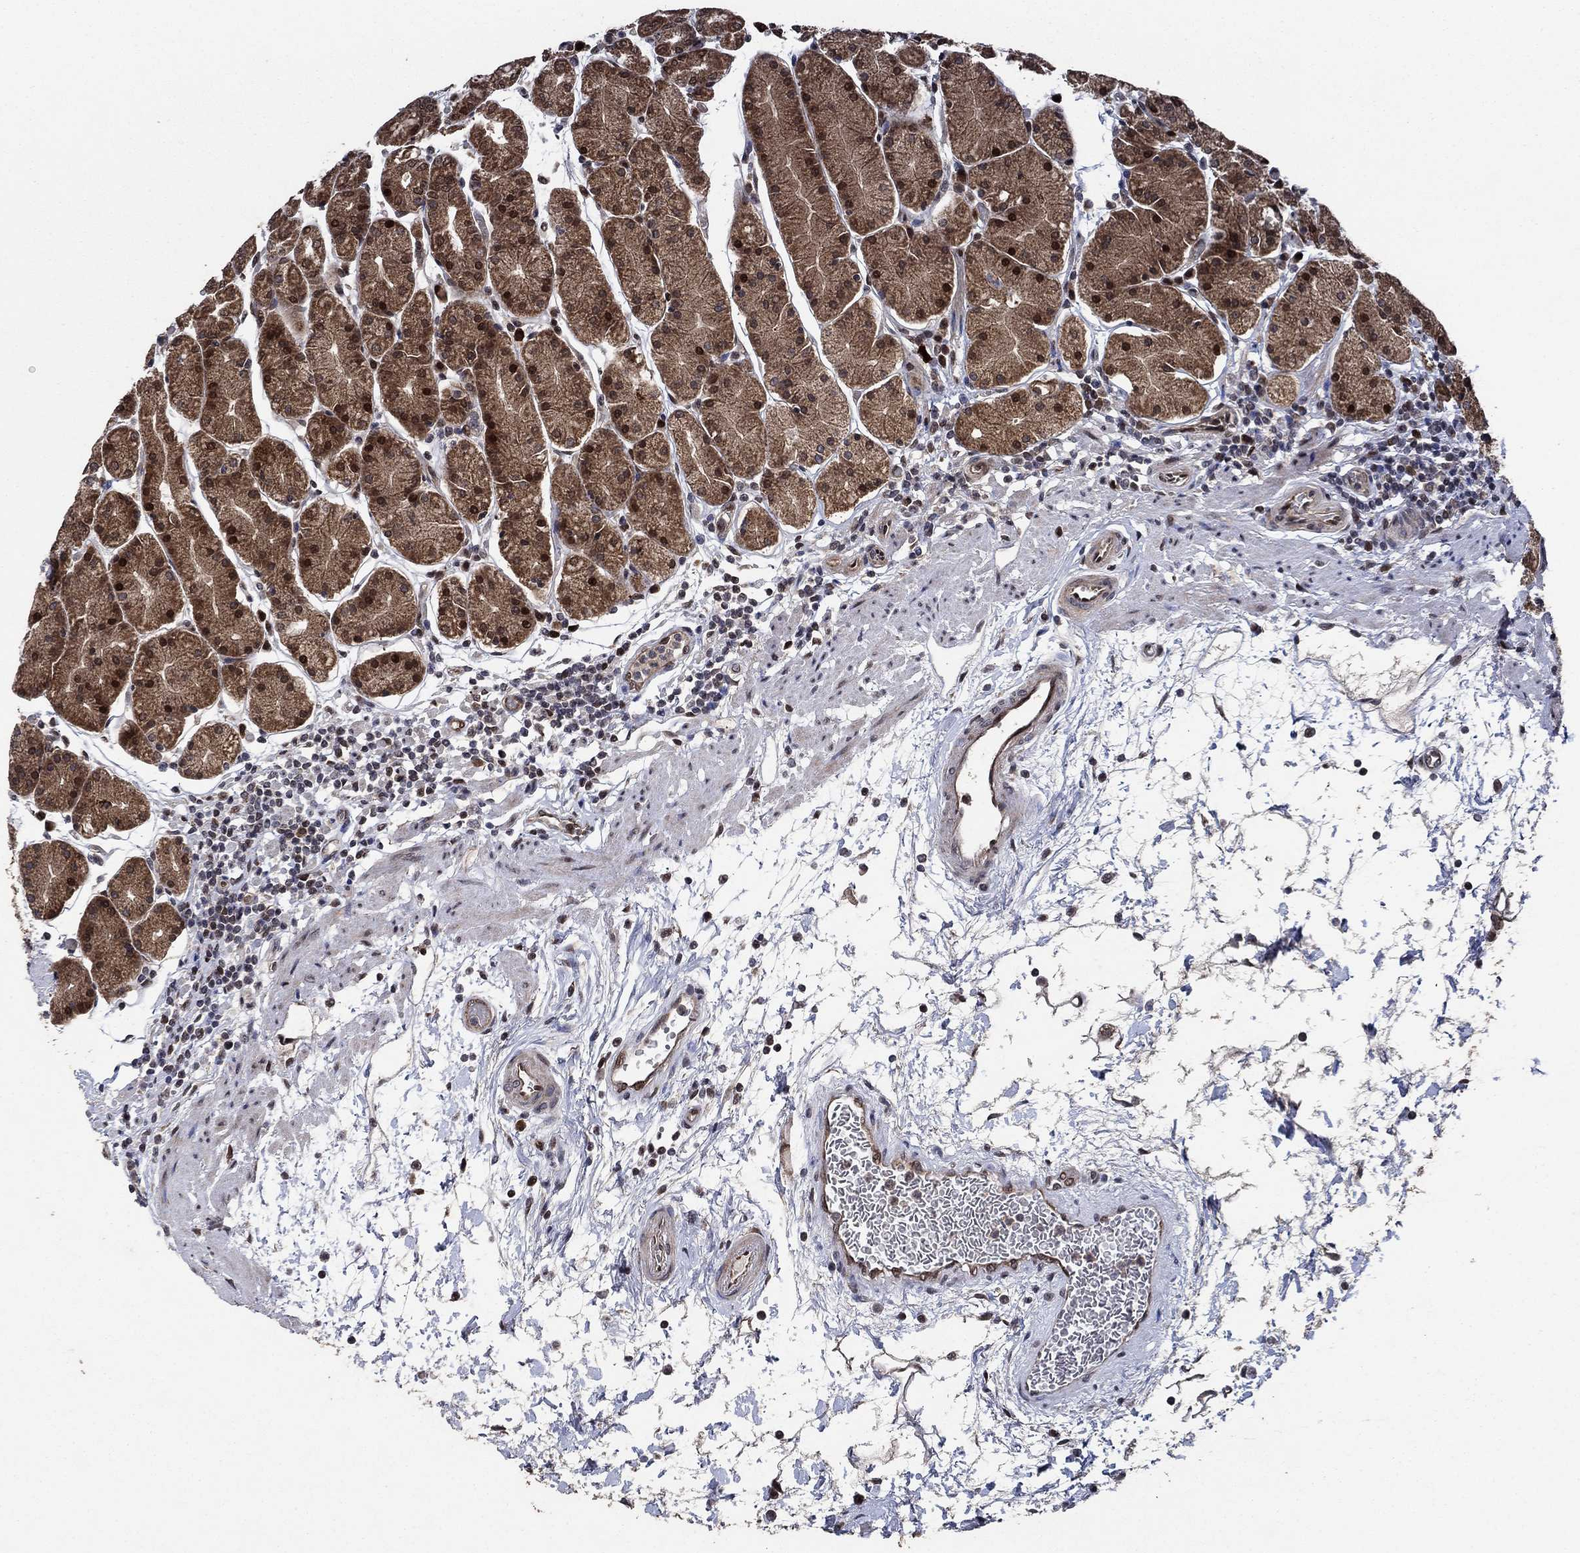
{"staining": {"intensity": "moderate", "quantity": "25%-75%", "location": "cytoplasmic/membranous,nuclear"}, "tissue": "stomach", "cell_type": "Glandular cells", "image_type": "normal", "snomed": [{"axis": "morphology", "description": "Normal tissue, NOS"}, {"axis": "topography", "description": "Stomach"}], "caption": "Immunohistochemical staining of unremarkable human stomach displays 25%-75% levels of moderate cytoplasmic/membranous,nuclear protein expression in about 25%-75% of glandular cells. (IHC, brightfield microscopy, high magnification).", "gene": "PRICKLE4", "patient": {"sex": "male", "age": 54}}